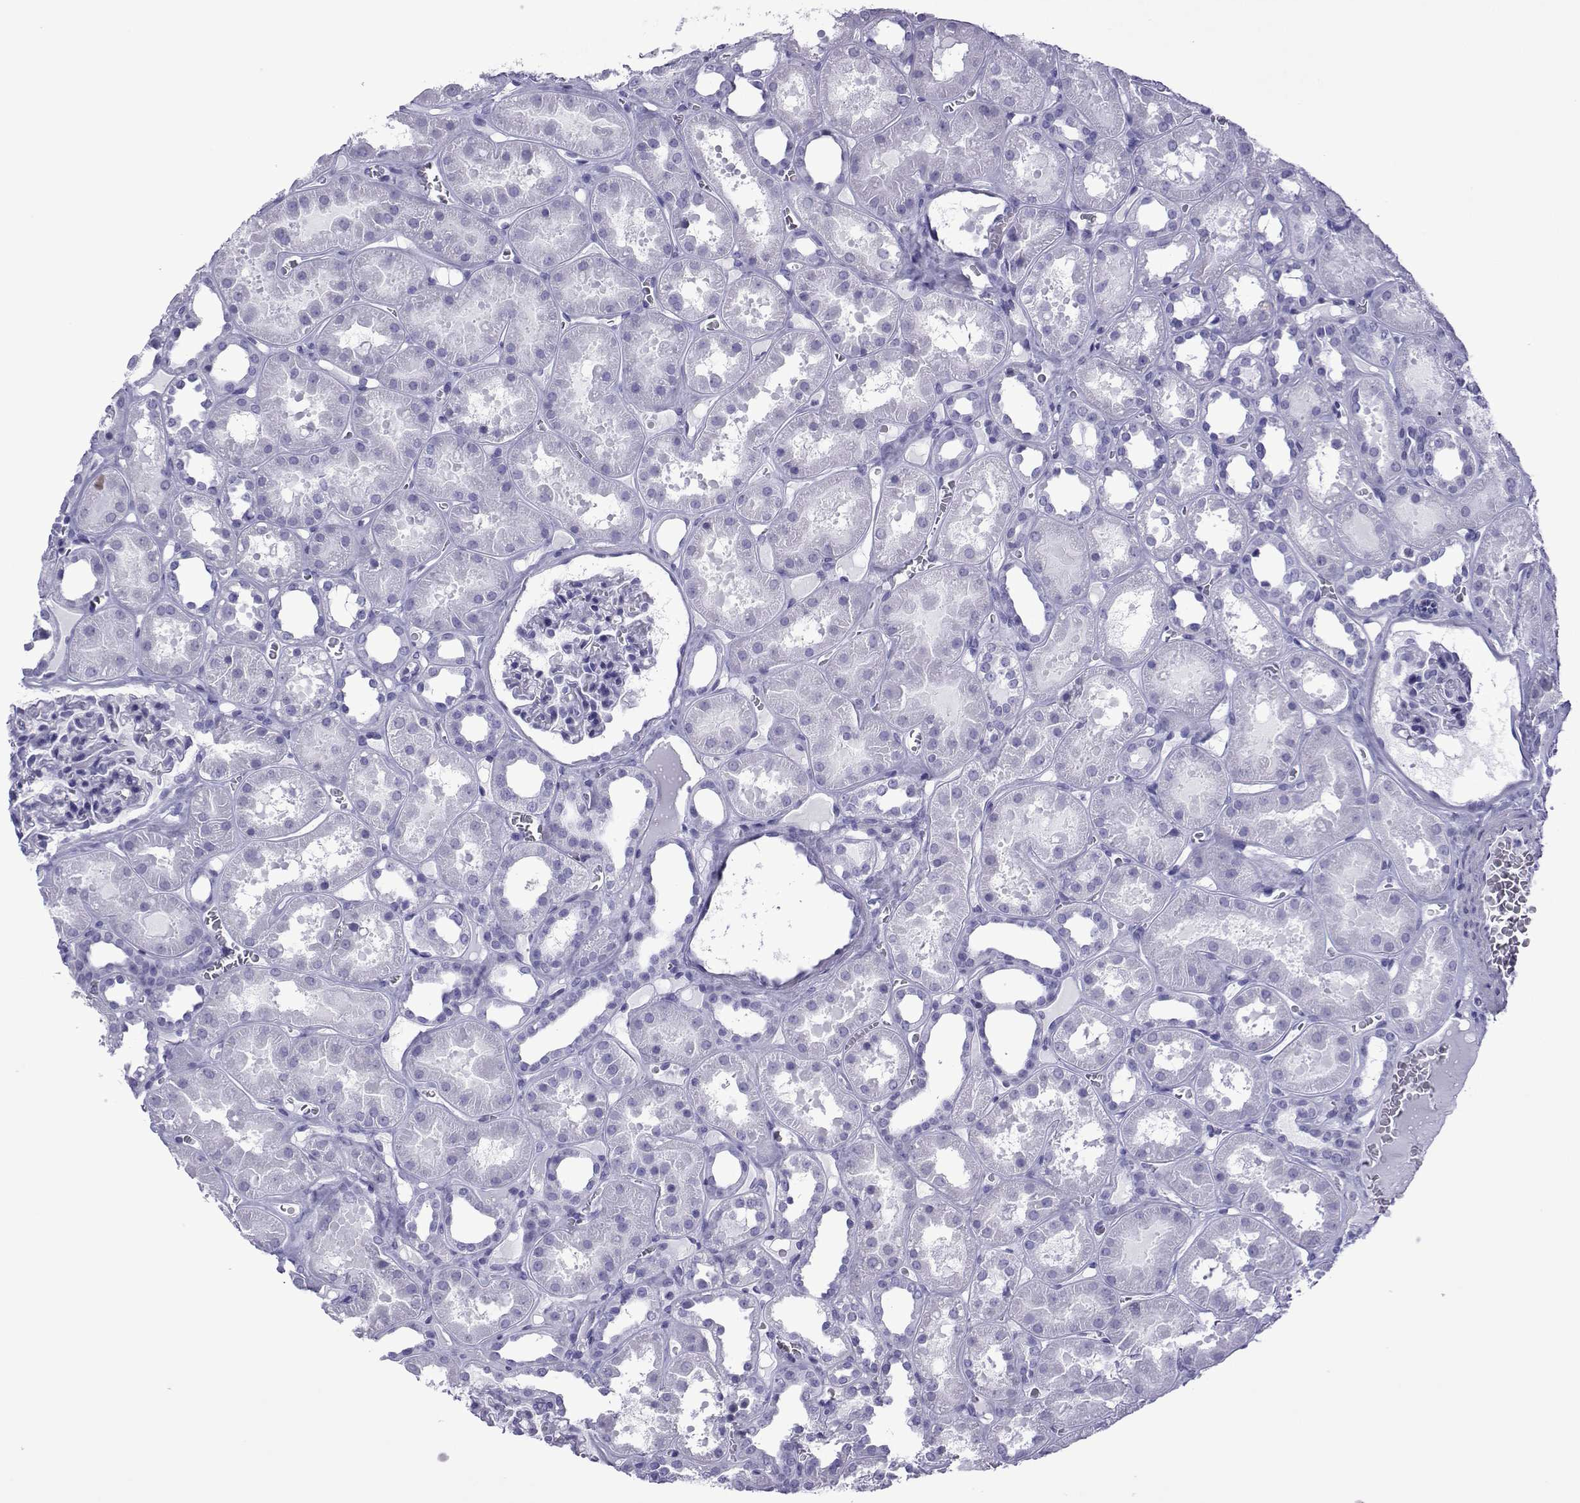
{"staining": {"intensity": "negative", "quantity": "none", "location": "none"}, "tissue": "kidney", "cell_type": "Cells in glomeruli", "image_type": "normal", "snomed": [{"axis": "morphology", "description": "Normal tissue, NOS"}, {"axis": "topography", "description": "Kidney"}], "caption": "IHC of normal human kidney demonstrates no positivity in cells in glomeruli.", "gene": "SPANXA1", "patient": {"sex": "female", "age": 41}}